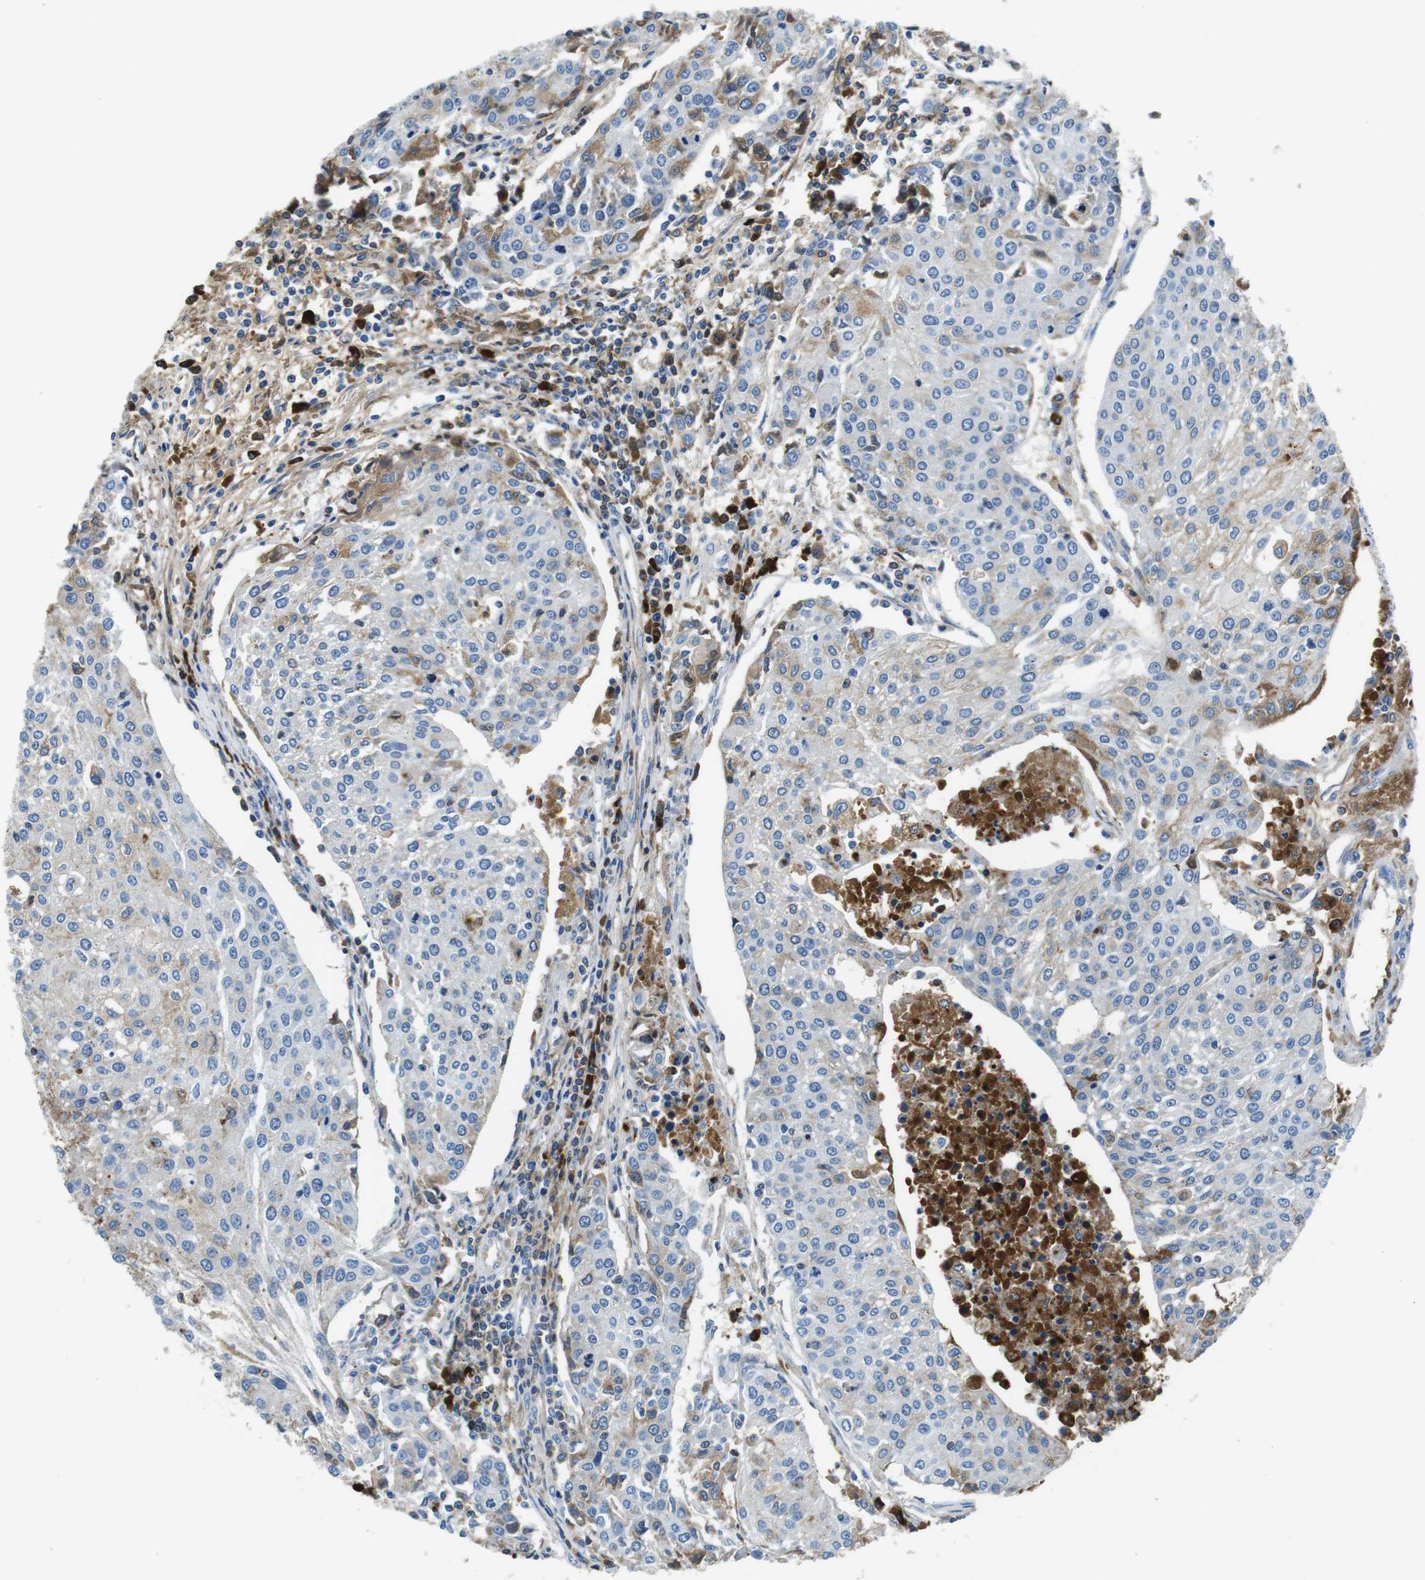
{"staining": {"intensity": "weak", "quantity": "25%-75%", "location": "cytoplasmic/membranous"}, "tissue": "urothelial cancer", "cell_type": "Tumor cells", "image_type": "cancer", "snomed": [{"axis": "morphology", "description": "Urothelial carcinoma, High grade"}, {"axis": "topography", "description": "Urinary bladder"}], "caption": "IHC image of human high-grade urothelial carcinoma stained for a protein (brown), which exhibits low levels of weak cytoplasmic/membranous positivity in approximately 25%-75% of tumor cells.", "gene": "IGKC", "patient": {"sex": "female", "age": 85}}